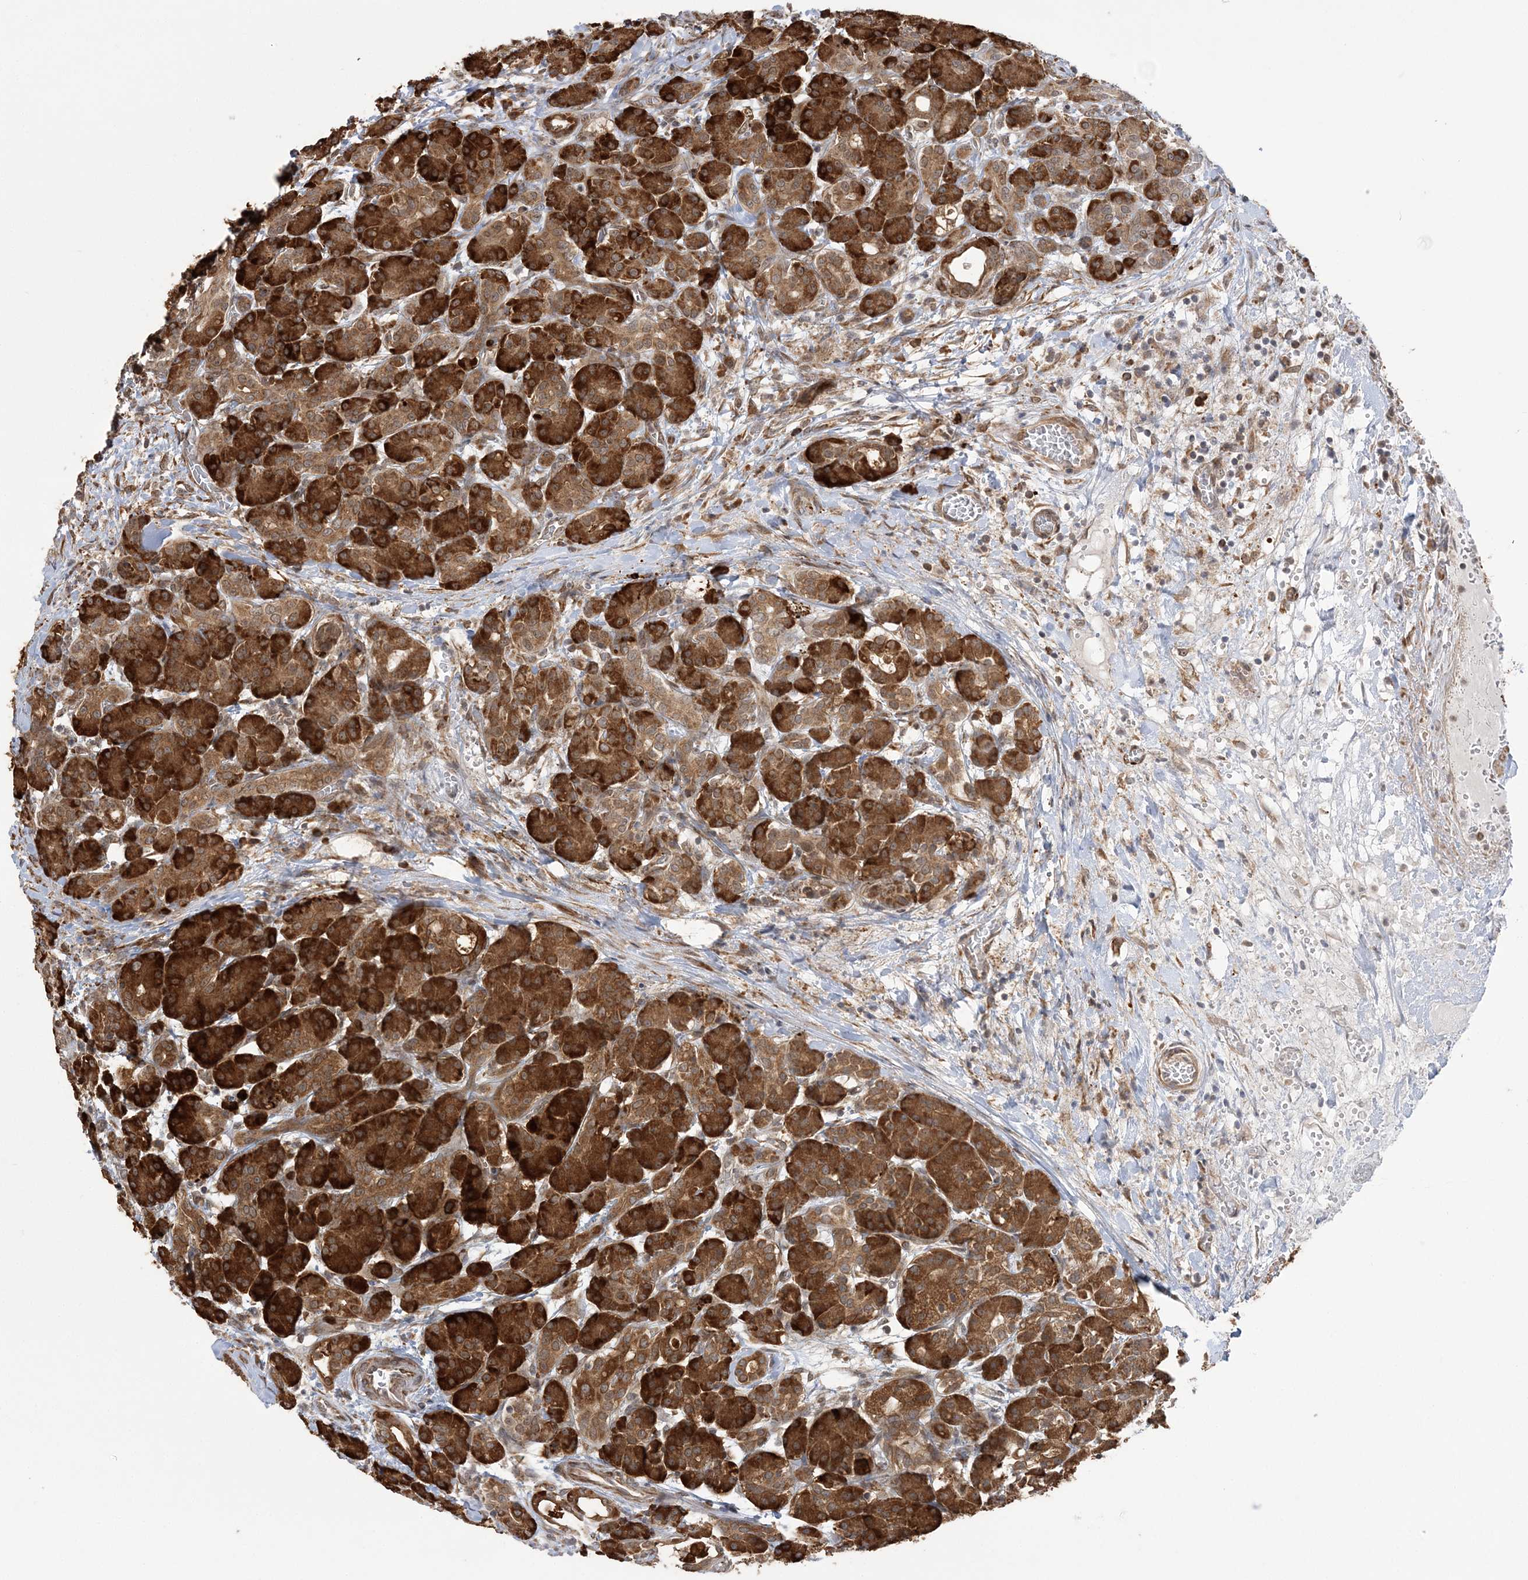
{"staining": {"intensity": "strong", "quantity": ">75%", "location": "cytoplasmic/membranous"}, "tissue": "pancreas", "cell_type": "Exocrine glandular cells", "image_type": "normal", "snomed": [{"axis": "morphology", "description": "Normal tissue, NOS"}, {"axis": "topography", "description": "Pancreas"}], "caption": "The immunohistochemical stain shows strong cytoplasmic/membranous positivity in exocrine glandular cells of normal pancreas. Immunohistochemistry (ihc) stains the protein of interest in brown and the nuclei are stained blue.", "gene": "MRPL47", "patient": {"sex": "male", "age": 63}}